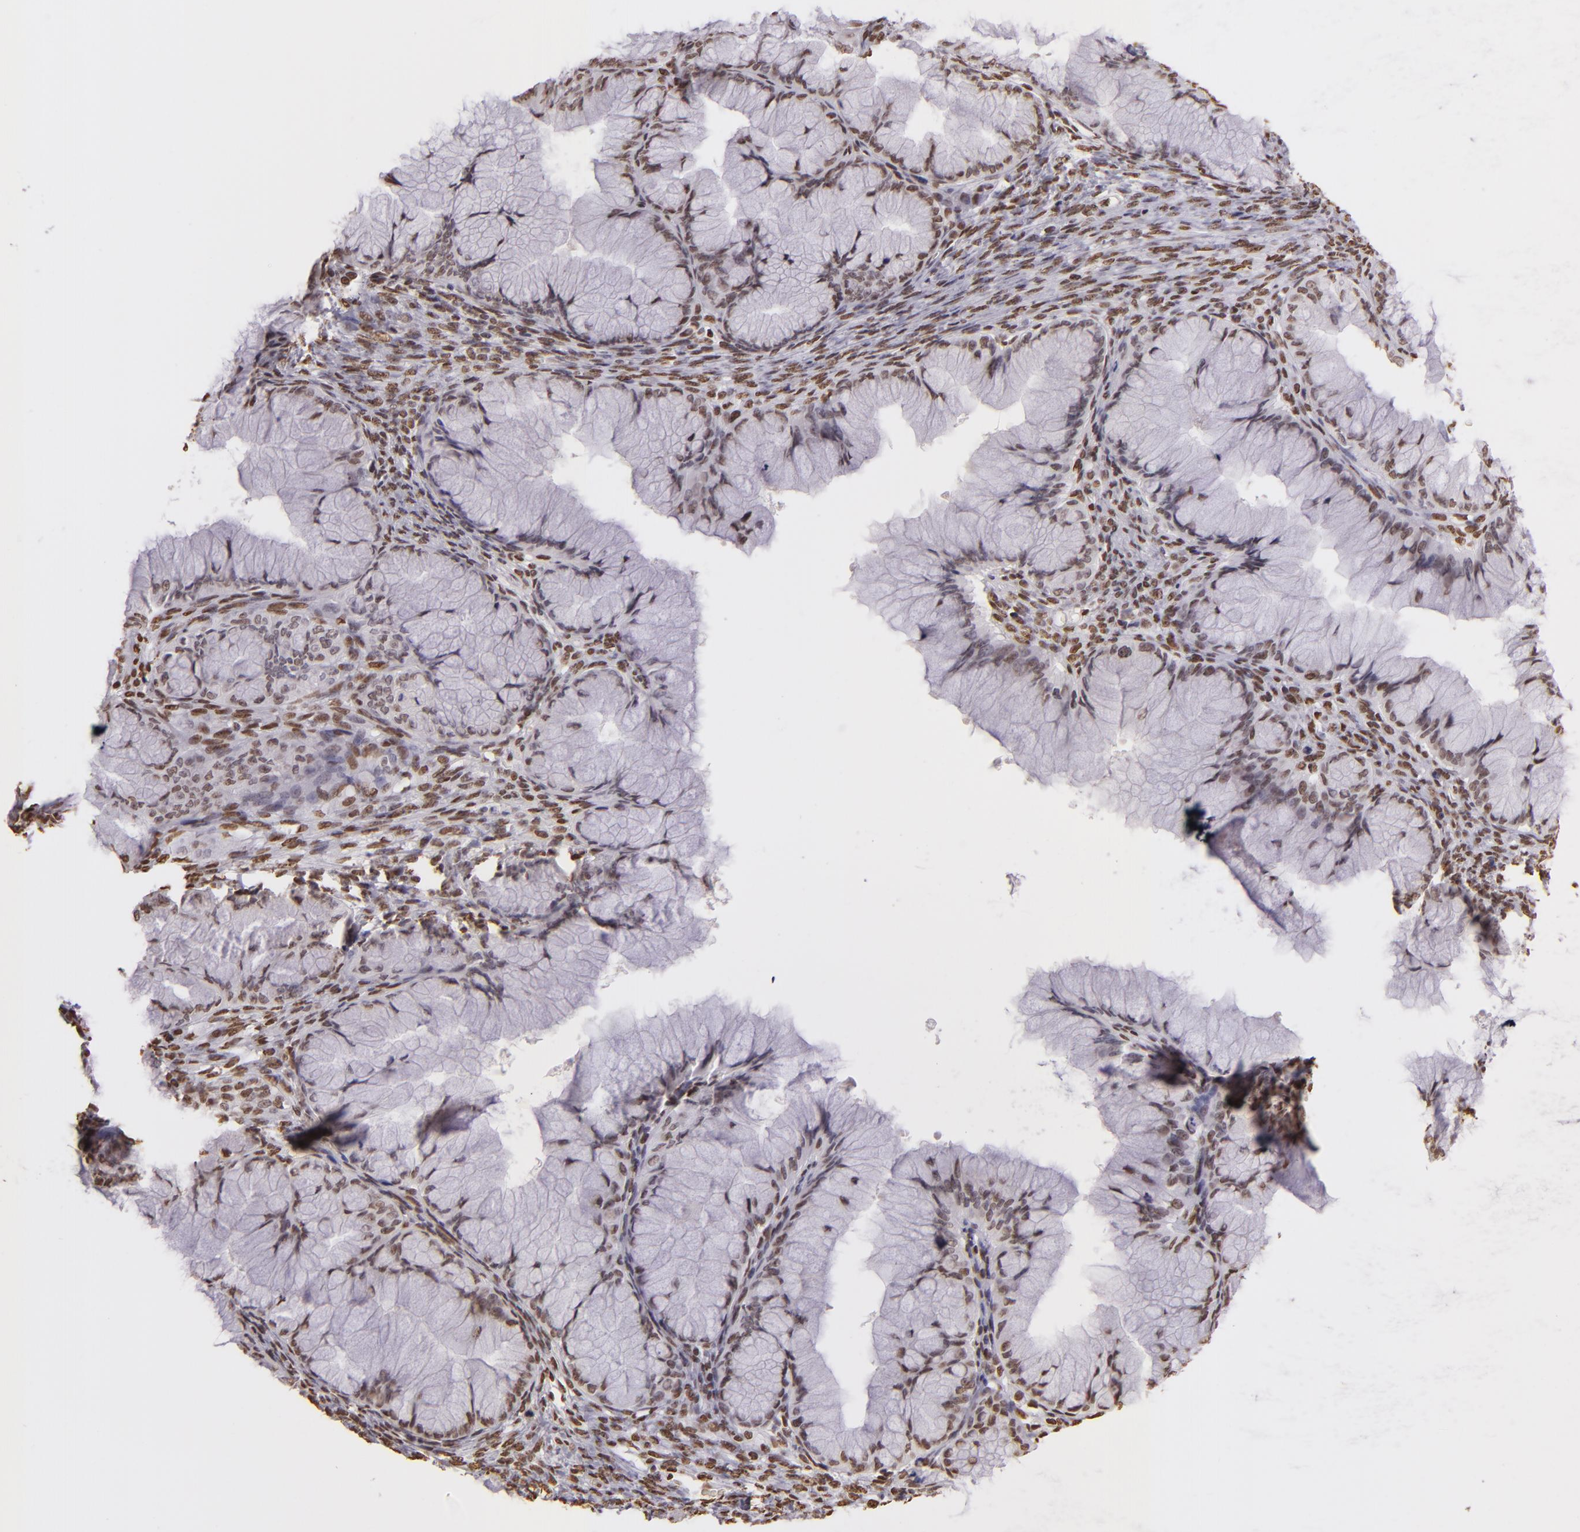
{"staining": {"intensity": "weak", "quantity": "25%-75%", "location": "nuclear"}, "tissue": "ovarian cancer", "cell_type": "Tumor cells", "image_type": "cancer", "snomed": [{"axis": "morphology", "description": "Cystadenocarcinoma, mucinous, NOS"}, {"axis": "topography", "description": "Ovary"}], "caption": "An image showing weak nuclear positivity in approximately 25%-75% of tumor cells in ovarian cancer (mucinous cystadenocarcinoma), as visualized by brown immunohistochemical staining.", "gene": "PAPOLA", "patient": {"sex": "female", "age": 63}}